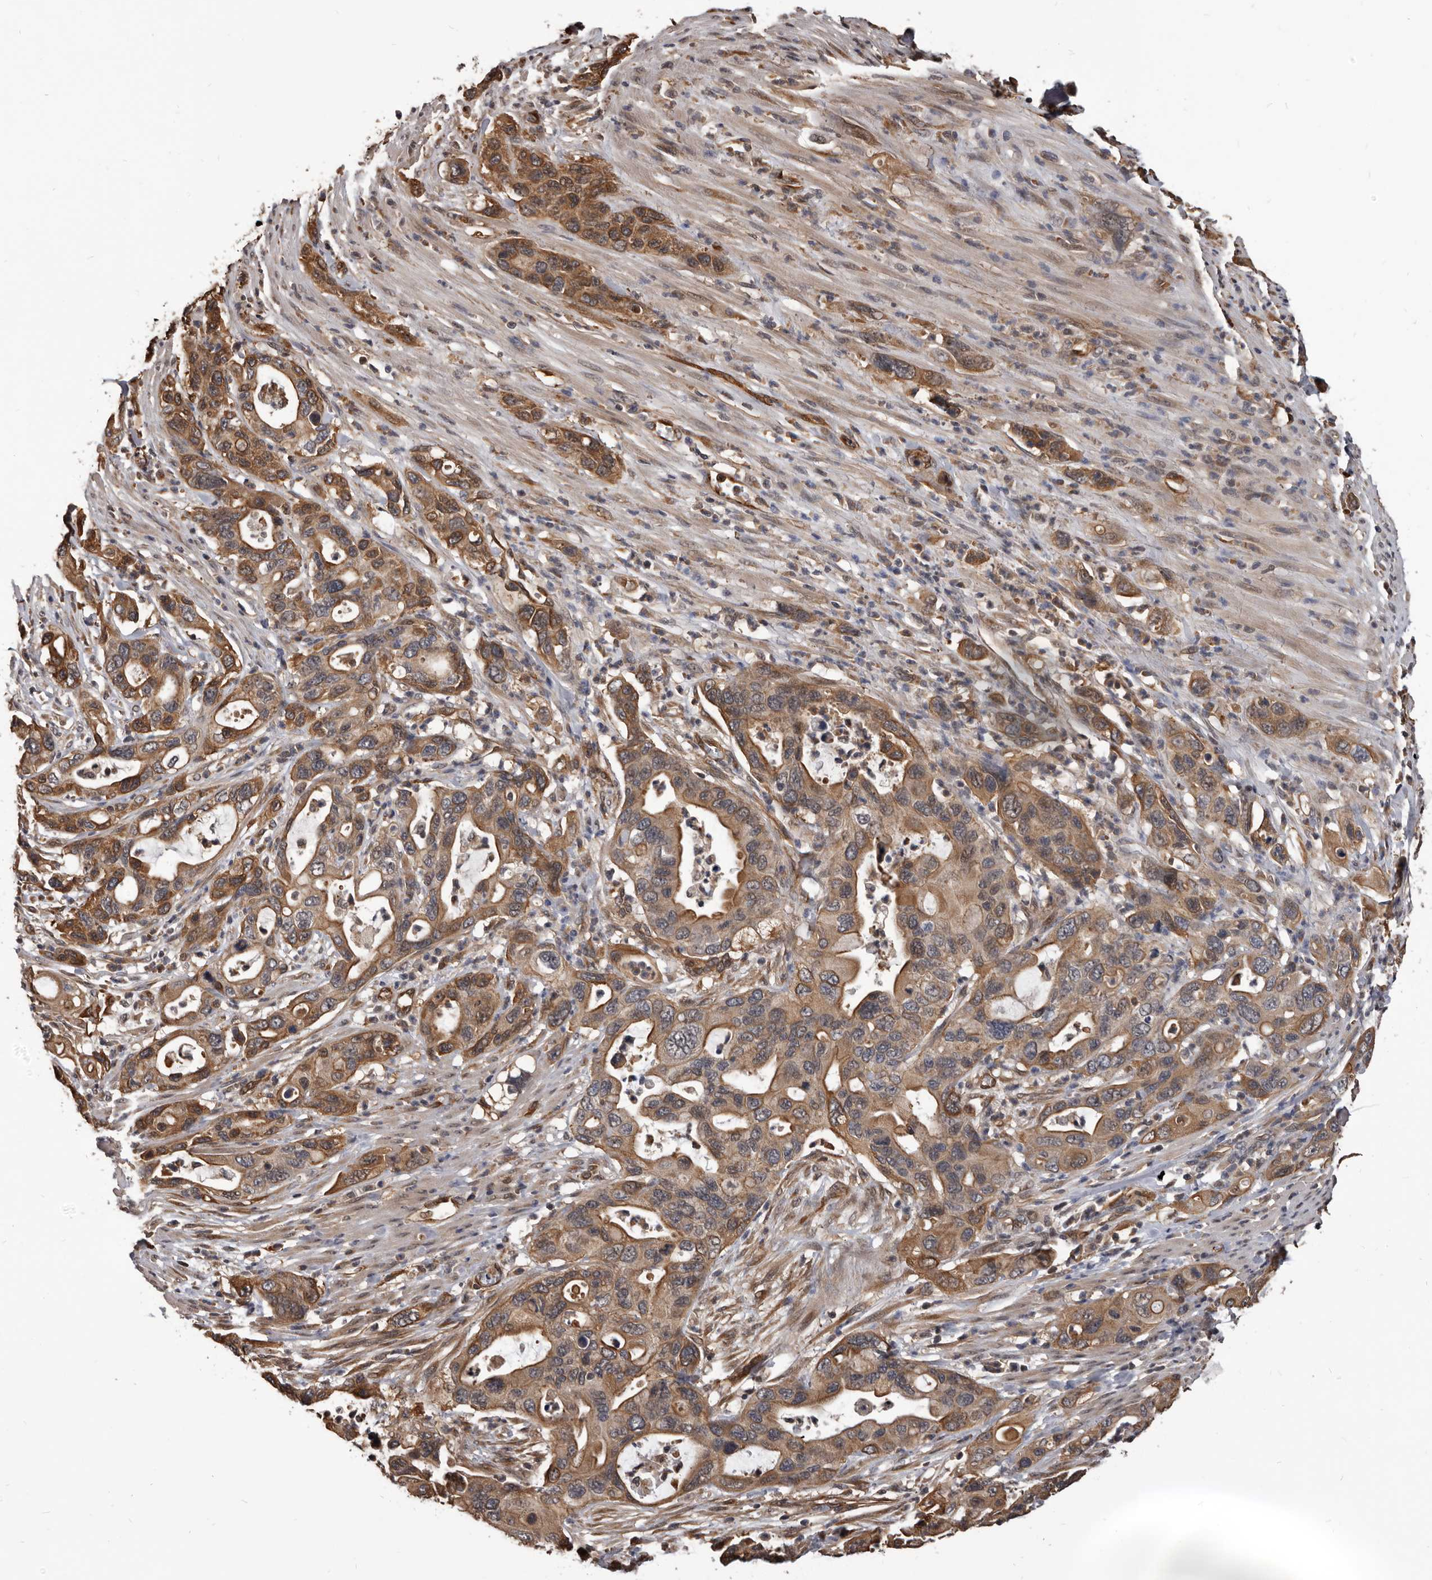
{"staining": {"intensity": "moderate", "quantity": ">75%", "location": "cytoplasmic/membranous"}, "tissue": "pancreatic cancer", "cell_type": "Tumor cells", "image_type": "cancer", "snomed": [{"axis": "morphology", "description": "Adenocarcinoma, NOS"}, {"axis": "topography", "description": "Pancreas"}], "caption": "Protein staining displays moderate cytoplasmic/membranous expression in approximately >75% of tumor cells in pancreatic adenocarcinoma.", "gene": "ADAMTS20", "patient": {"sex": "female", "age": 71}}